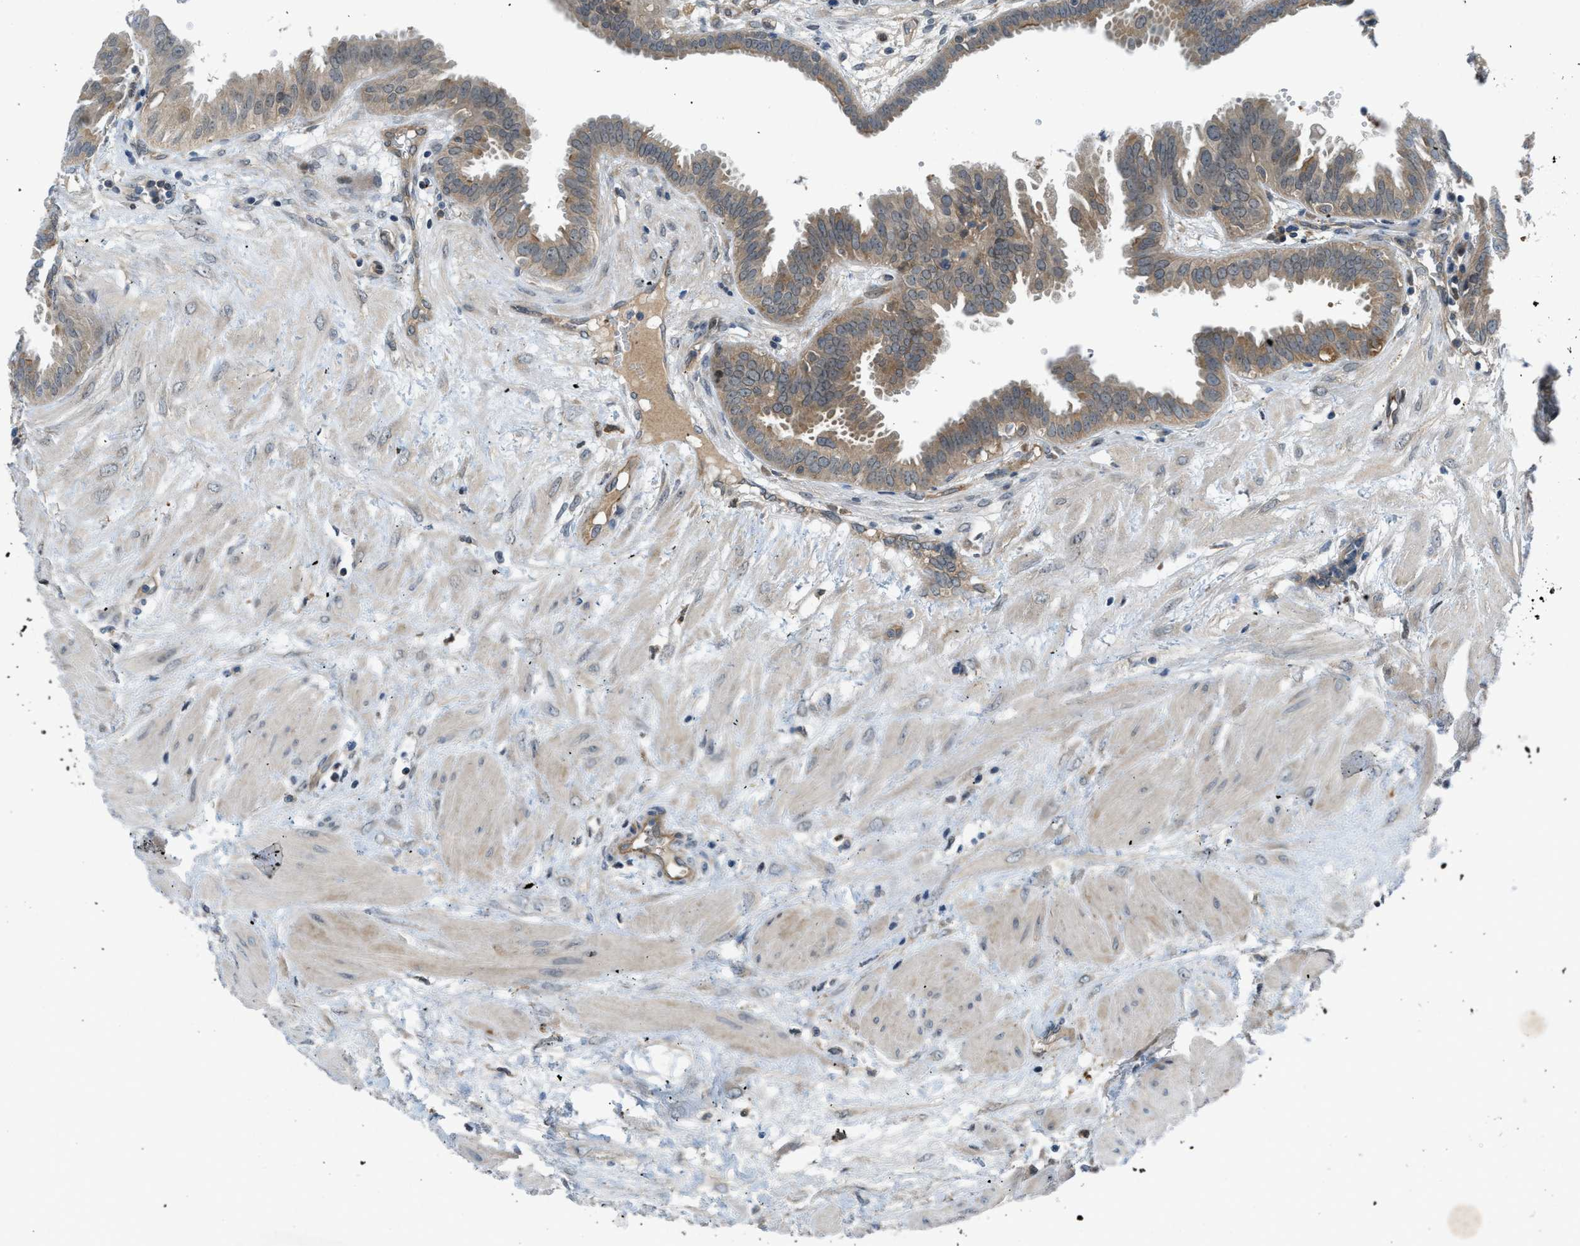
{"staining": {"intensity": "moderate", "quantity": "25%-75%", "location": "cytoplasmic/membranous"}, "tissue": "fallopian tube", "cell_type": "Glandular cells", "image_type": "normal", "snomed": [{"axis": "morphology", "description": "Normal tissue, NOS"}, {"axis": "topography", "description": "Fallopian tube"}, {"axis": "topography", "description": "Placenta"}], "caption": "IHC of benign fallopian tube displays medium levels of moderate cytoplasmic/membranous staining in approximately 25%-75% of glandular cells. Nuclei are stained in blue.", "gene": "BAZ2B", "patient": {"sex": "female", "age": 32}}